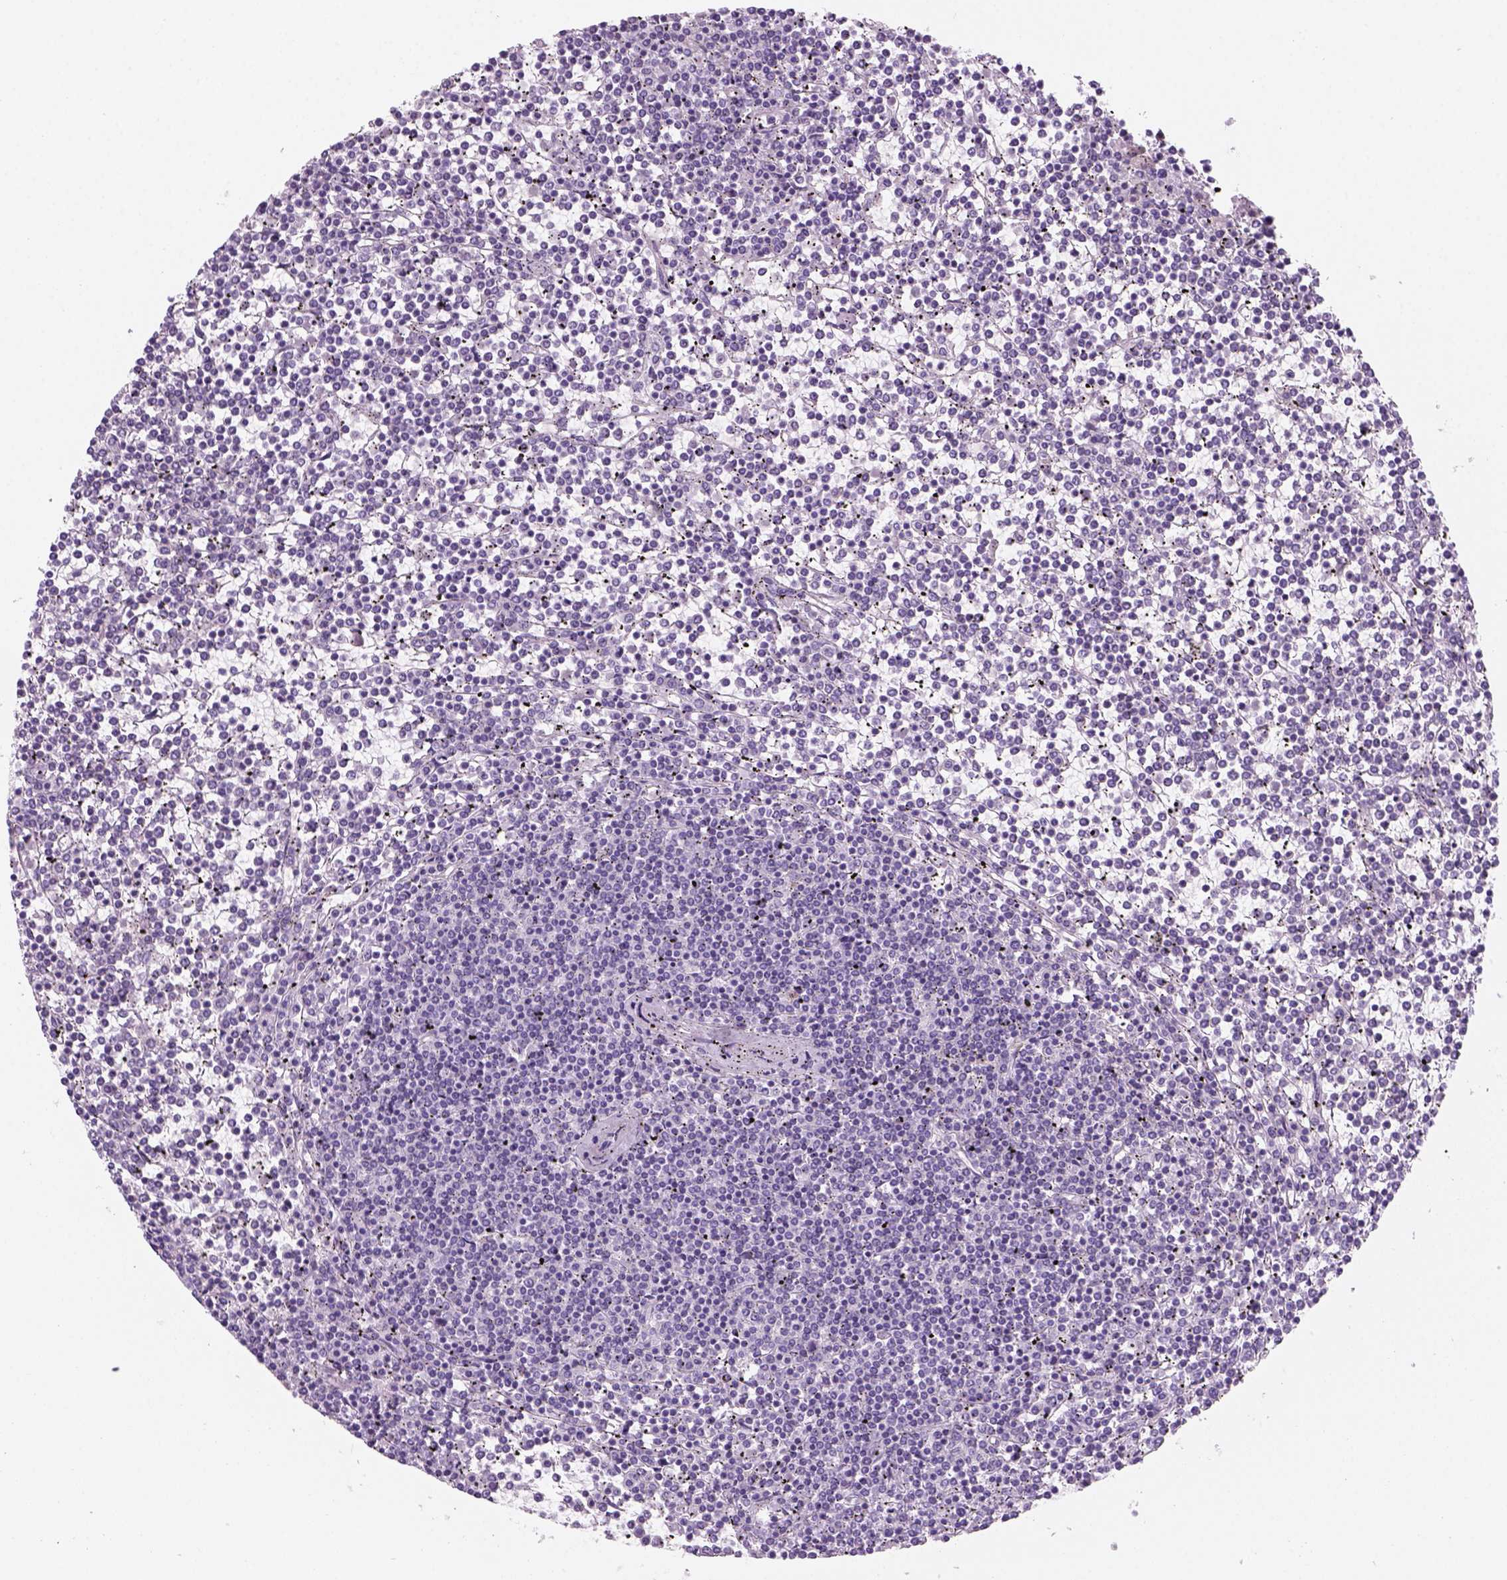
{"staining": {"intensity": "negative", "quantity": "none", "location": "none"}, "tissue": "lymphoma", "cell_type": "Tumor cells", "image_type": "cancer", "snomed": [{"axis": "morphology", "description": "Malignant lymphoma, non-Hodgkin's type, Low grade"}, {"axis": "topography", "description": "Spleen"}], "caption": "This is an immunohistochemistry (IHC) micrograph of human malignant lymphoma, non-Hodgkin's type (low-grade). There is no staining in tumor cells.", "gene": "KRTAP11-1", "patient": {"sex": "female", "age": 19}}